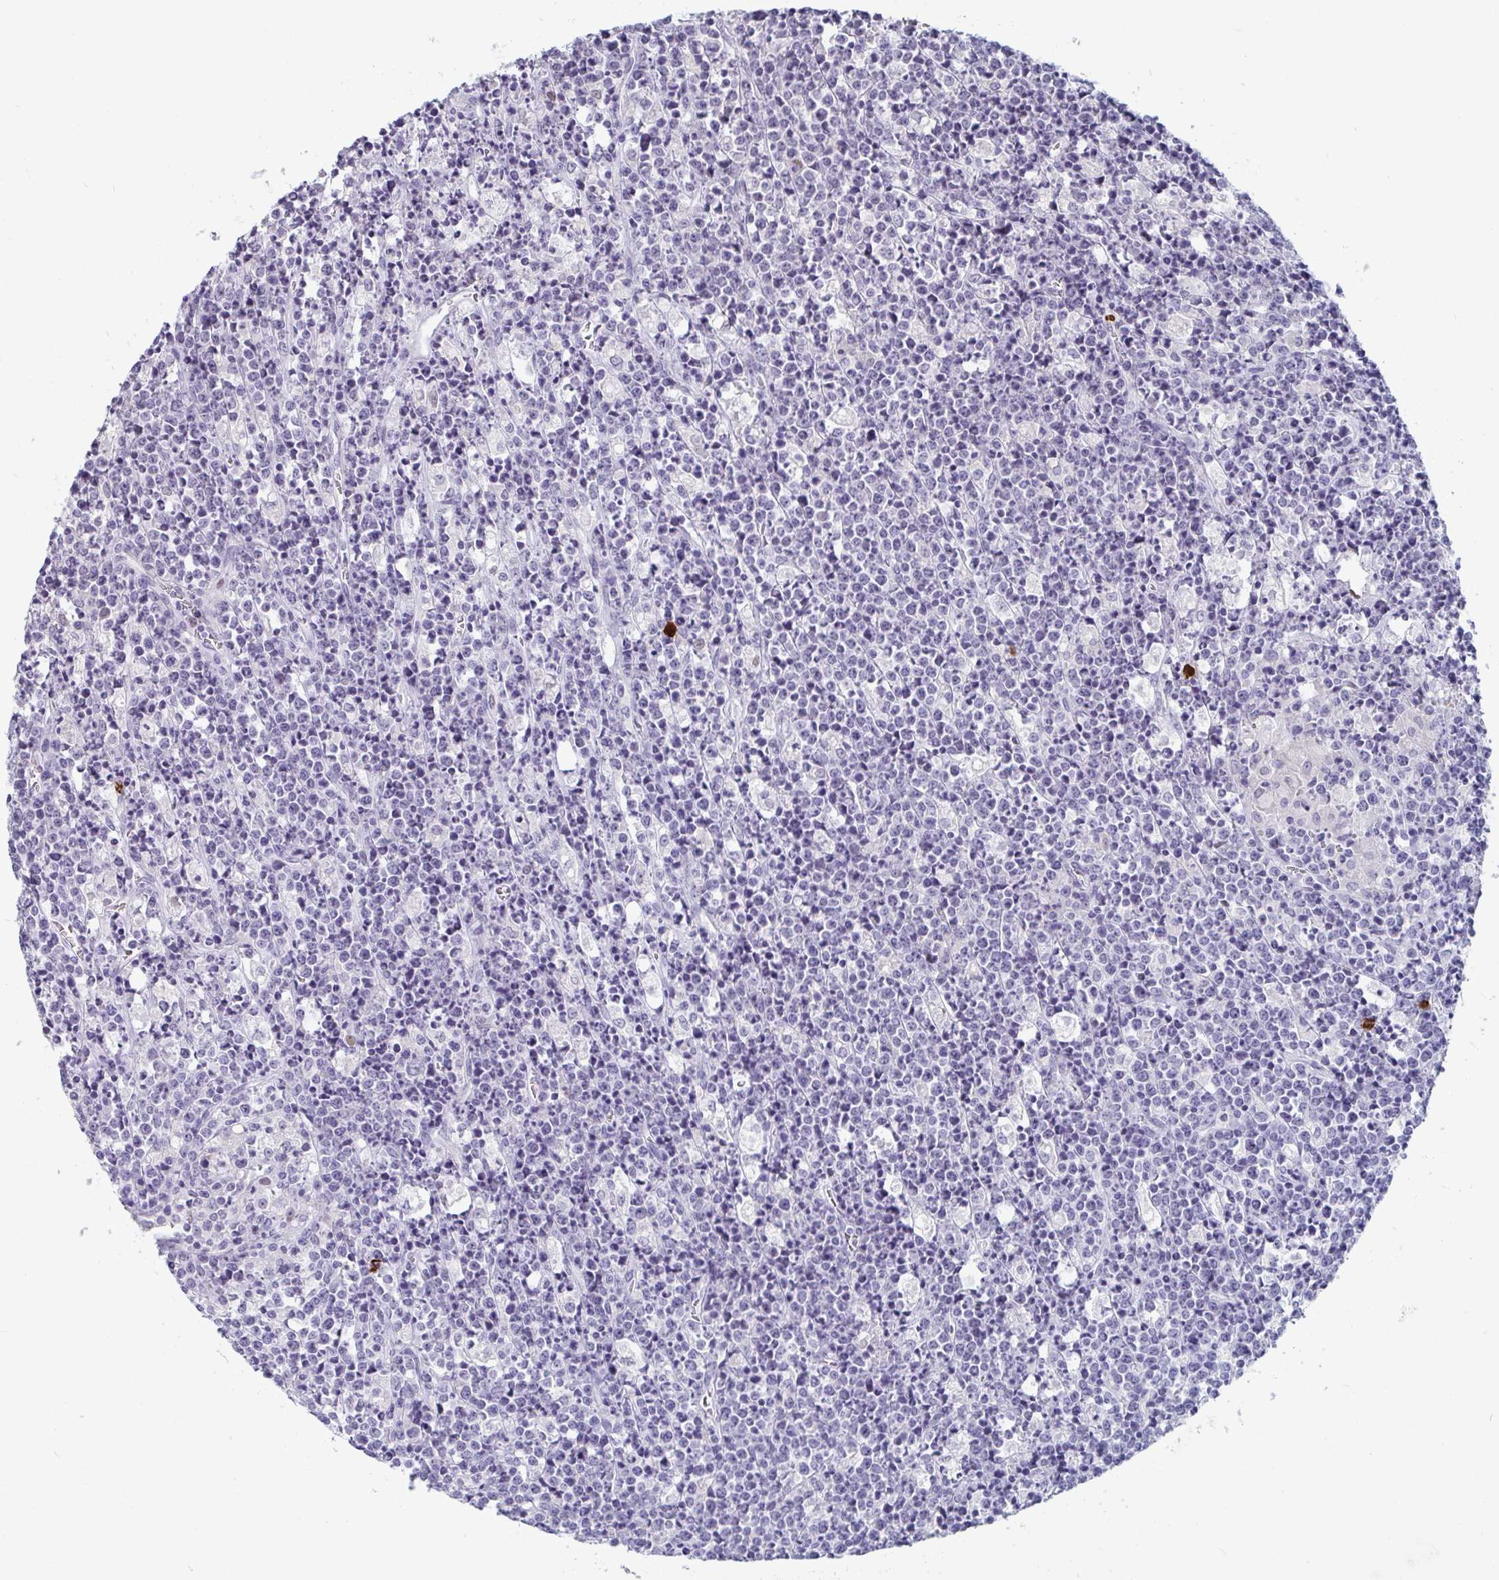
{"staining": {"intensity": "negative", "quantity": "none", "location": "none"}, "tissue": "lymphoma", "cell_type": "Tumor cells", "image_type": "cancer", "snomed": [{"axis": "morphology", "description": "Malignant lymphoma, non-Hodgkin's type, High grade"}, {"axis": "topography", "description": "Ovary"}], "caption": "The image displays no significant expression in tumor cells of high-grade malignant lymphoma, non-Hodgkin's type. The staining was performed using DAB (3,3'-diaminobenzidine) to visualize the protein expression in brown, while the nuclei were stained in blue with hematoxylin (Magnification: 20x).", "gene": "RUBCN", "patient": {"sex": "female", "age": 56}}